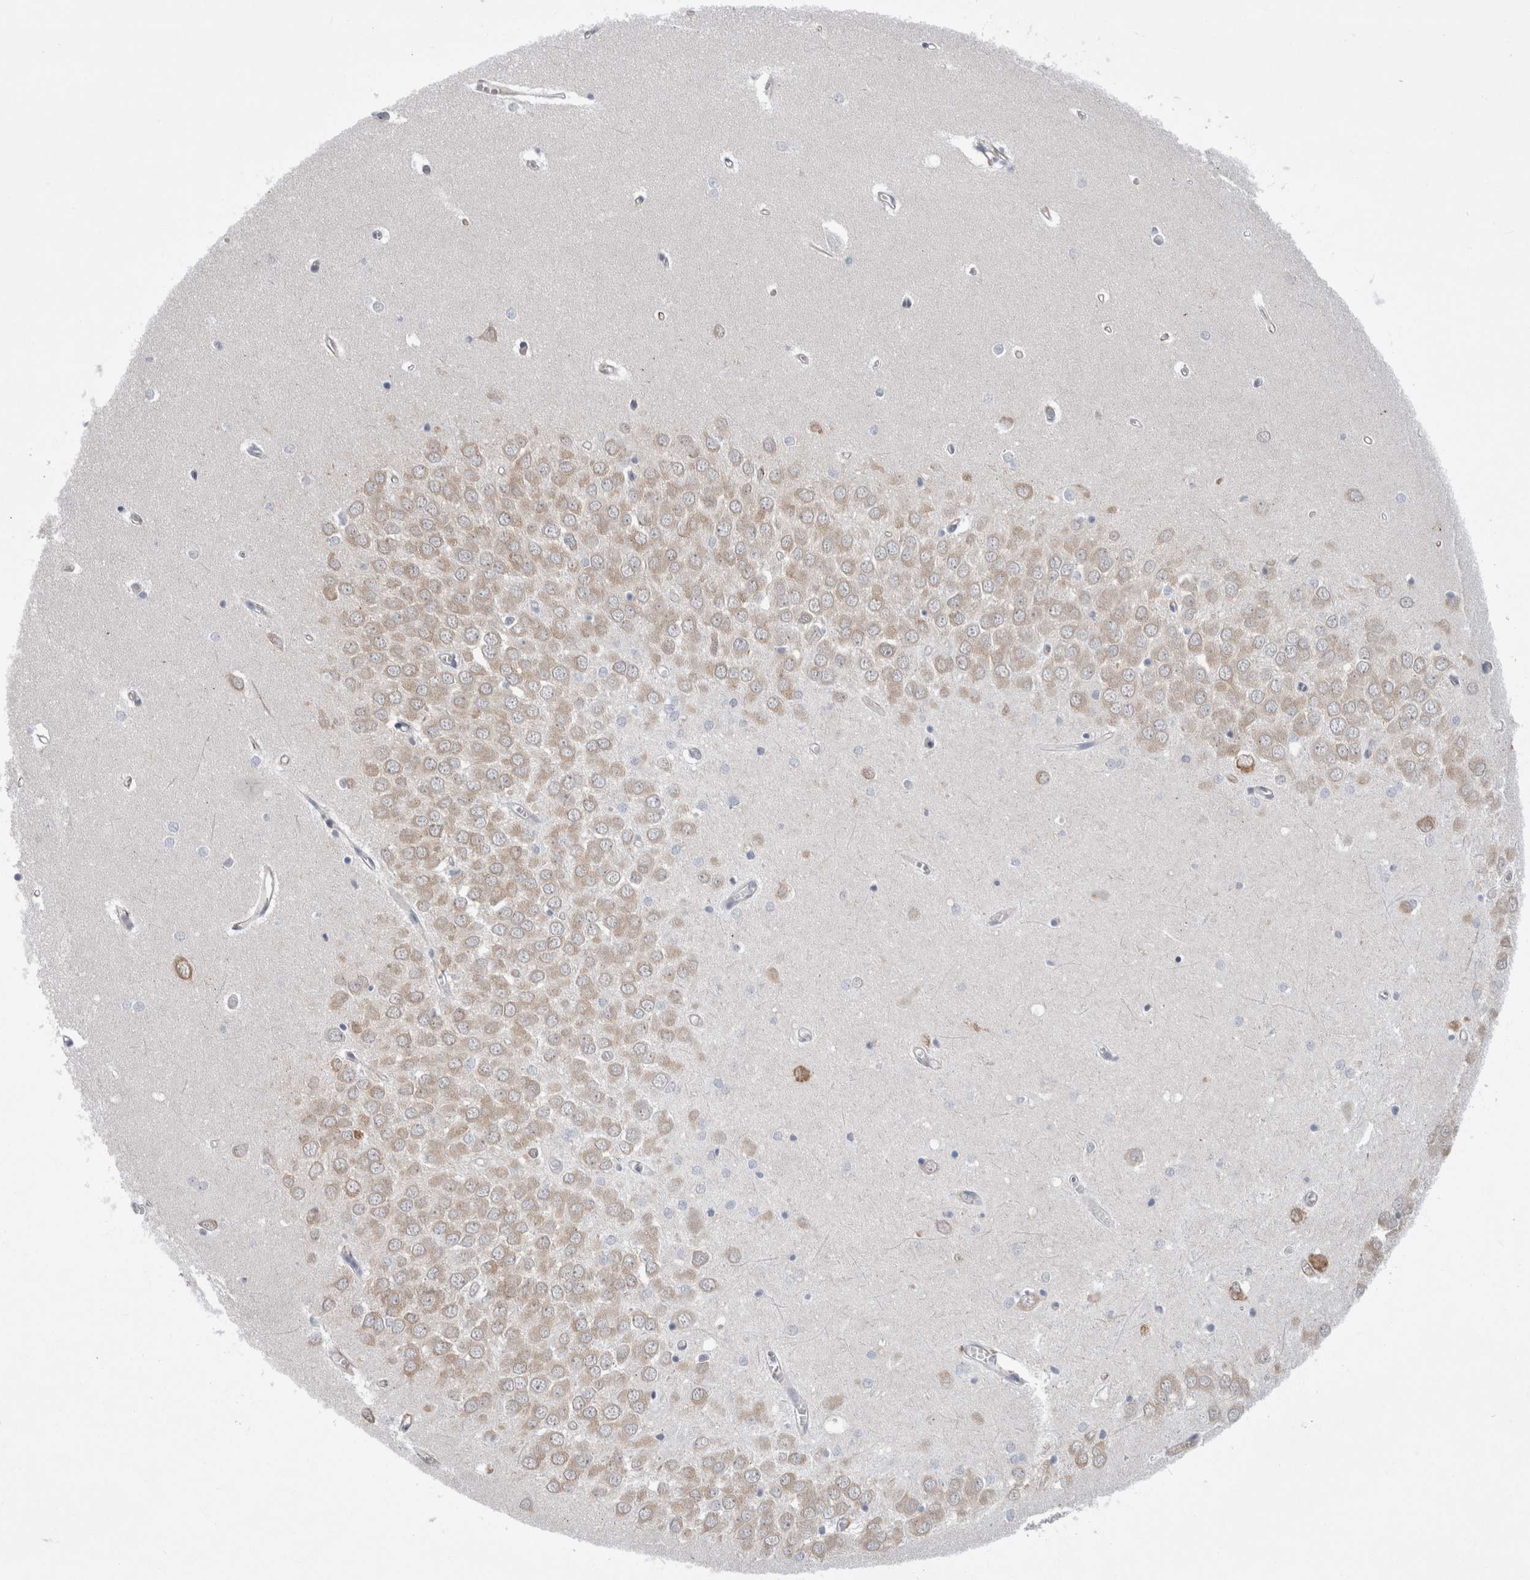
{"staining": {"intensity": "moderate", "quantity": "<25%", "location": "cytoplasmic/membranous"}, "tissue": "hippocampus", "cell_type": "Glial cells", "image_type": "normal", "snomed": [{"axis": "morphology", "description": "Normal tissue, NOS"}, {"axis": "topography", "description": "Hippocampus"}], "caption": "Moderate cytoplasmic/membranous protein expression is present in about <25% of glial cells in hippocampus.", "gene": "FAM83H", "patient": {"sex": "male", "age": 70}}